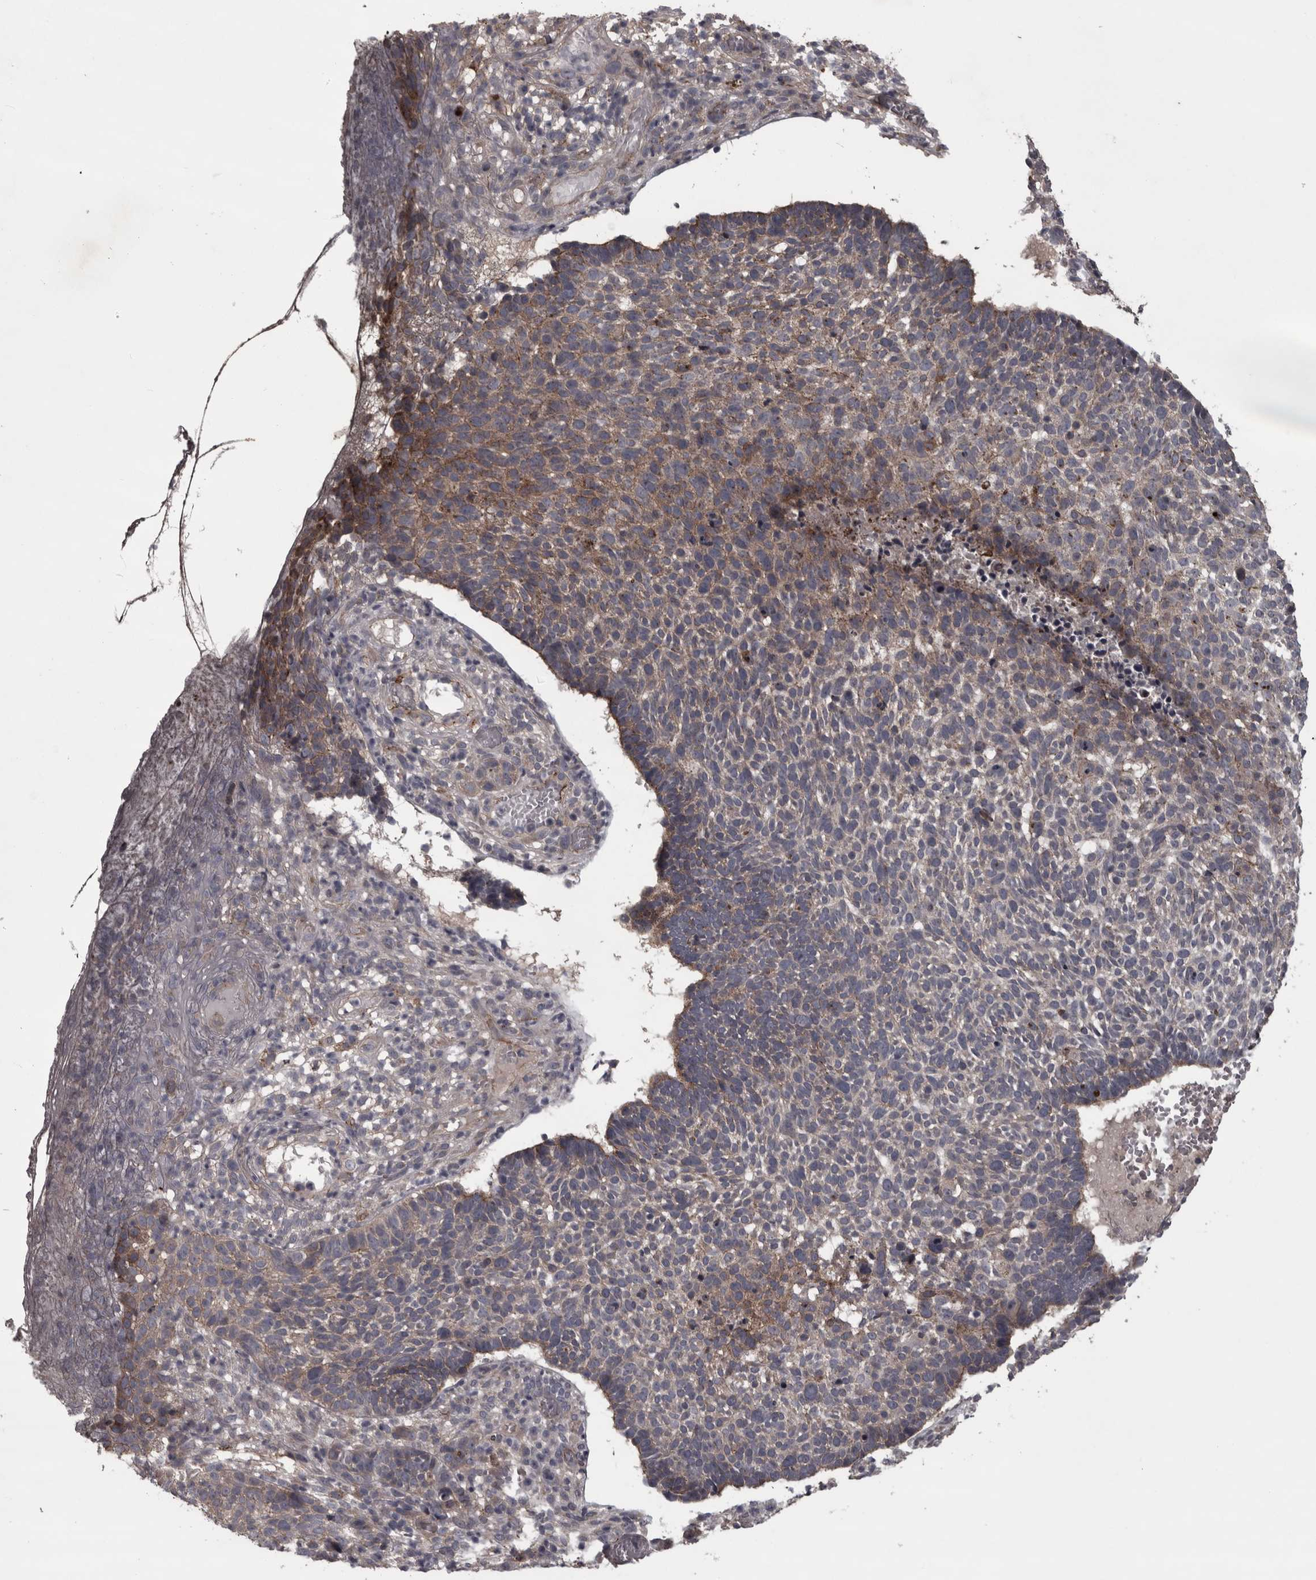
{"staining": {"intensity": "weak", "quantity": "25%-75%", "location": "cytoplasmic/membranous"}, "tissue": "skin cancer", "cell_type": "Tumor cells", "image_type": "cancer", "snomed": [{"axis": "morphology", "description": "Basal cell carcinoma"}, {"axis": "topography", "description": "Skin"}], "caption": "IHC of human basal cell carcinoma (skin) reveals low levels of weak cytoplasmic/membranous expression in about 25%-75% of tumor cells.", "gene": "PCDH17", "patient": {"sex": "male", "age": 85}}